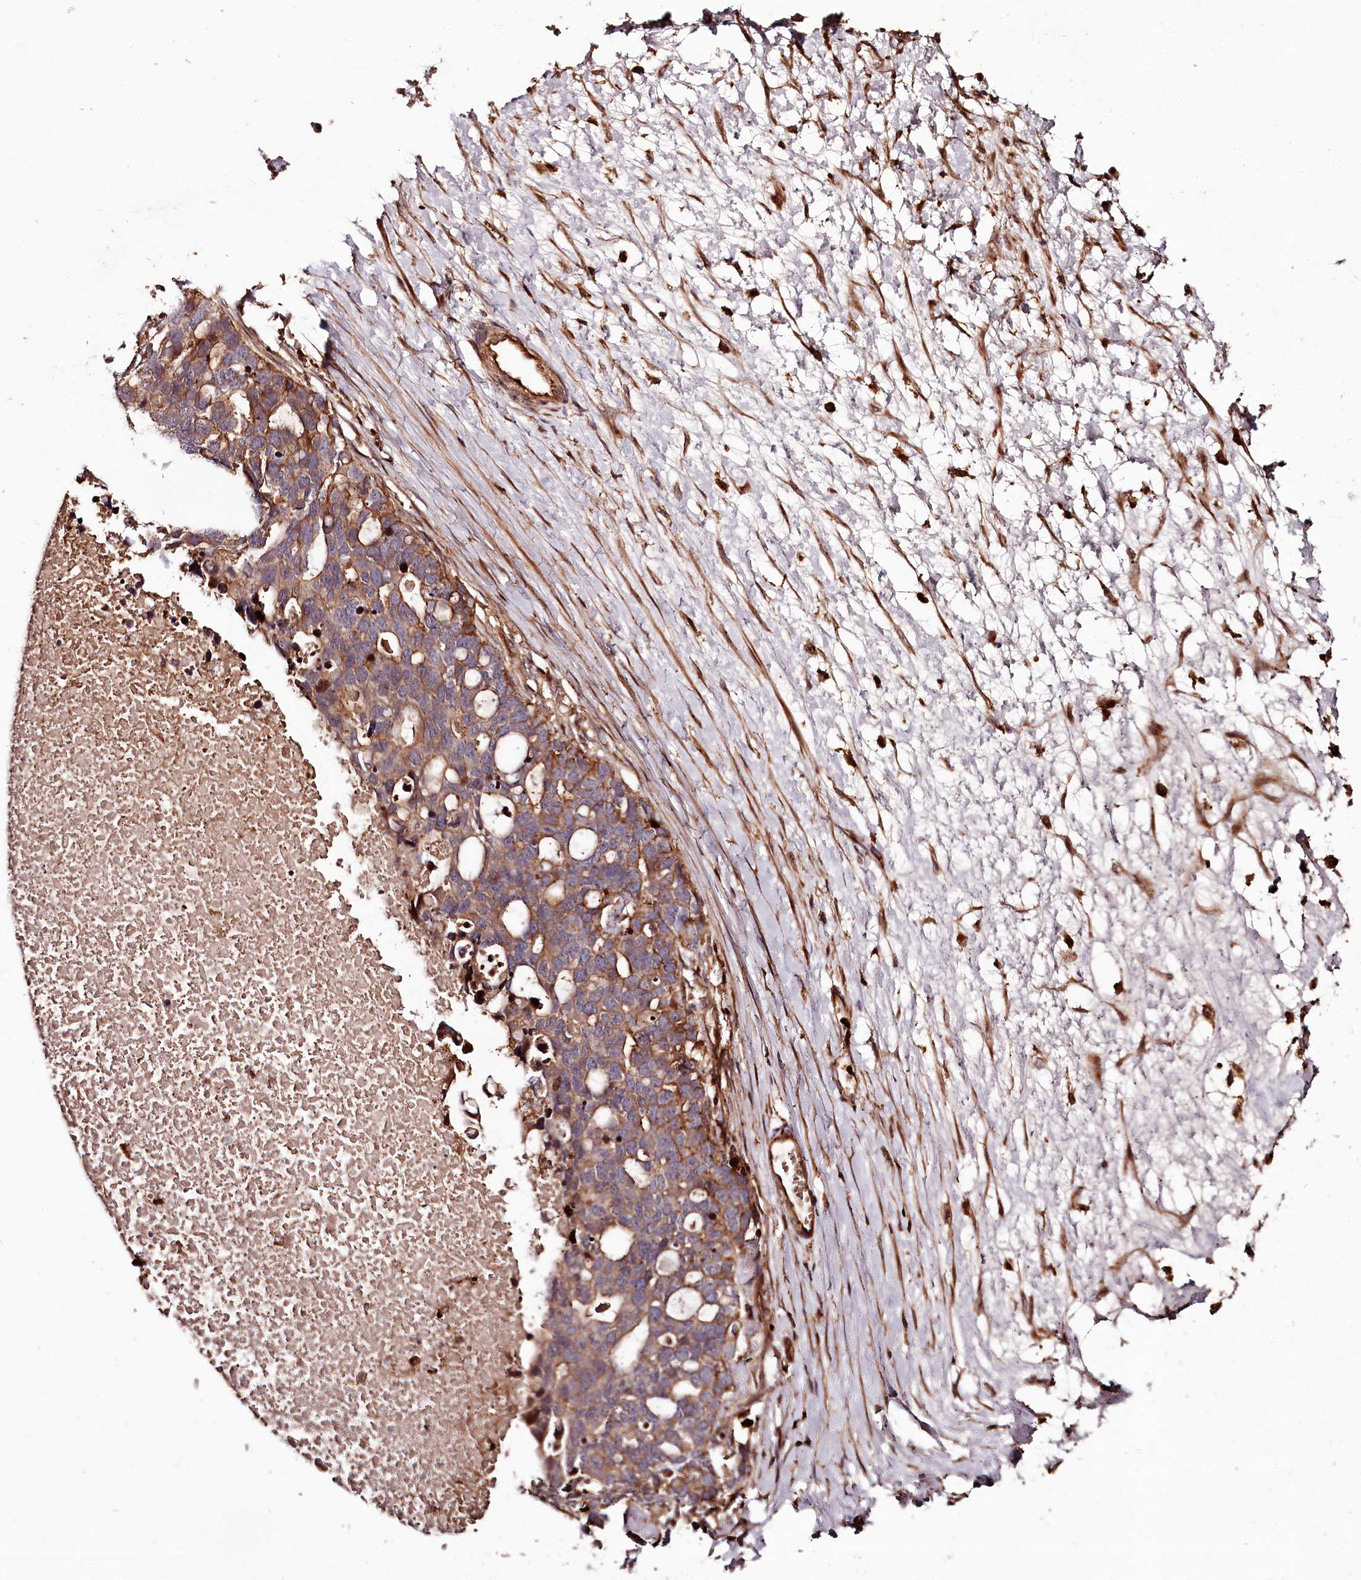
{"staining": {"intensity": "strong", "quantity": ">75%", "location": "cytoplasmic/membranous"}, "tissue": "ovarian cancer", "cell_type": "Tumor cells", "image_type": "cancer", "snomed": [{"axis": "morphology", "description": "Cystadenocarcinoma, serous, NOS"}, {"axis": "topography", "description": "Ovary"}], "caption": "A brown stain labels strong cytoplasmic/membranous staining of a protein in human ovarian cancer (serous cystadenocarcinoma) tumor cells.", "gene": "KIF14", "patient": {"sex": "female", "age": 54}}